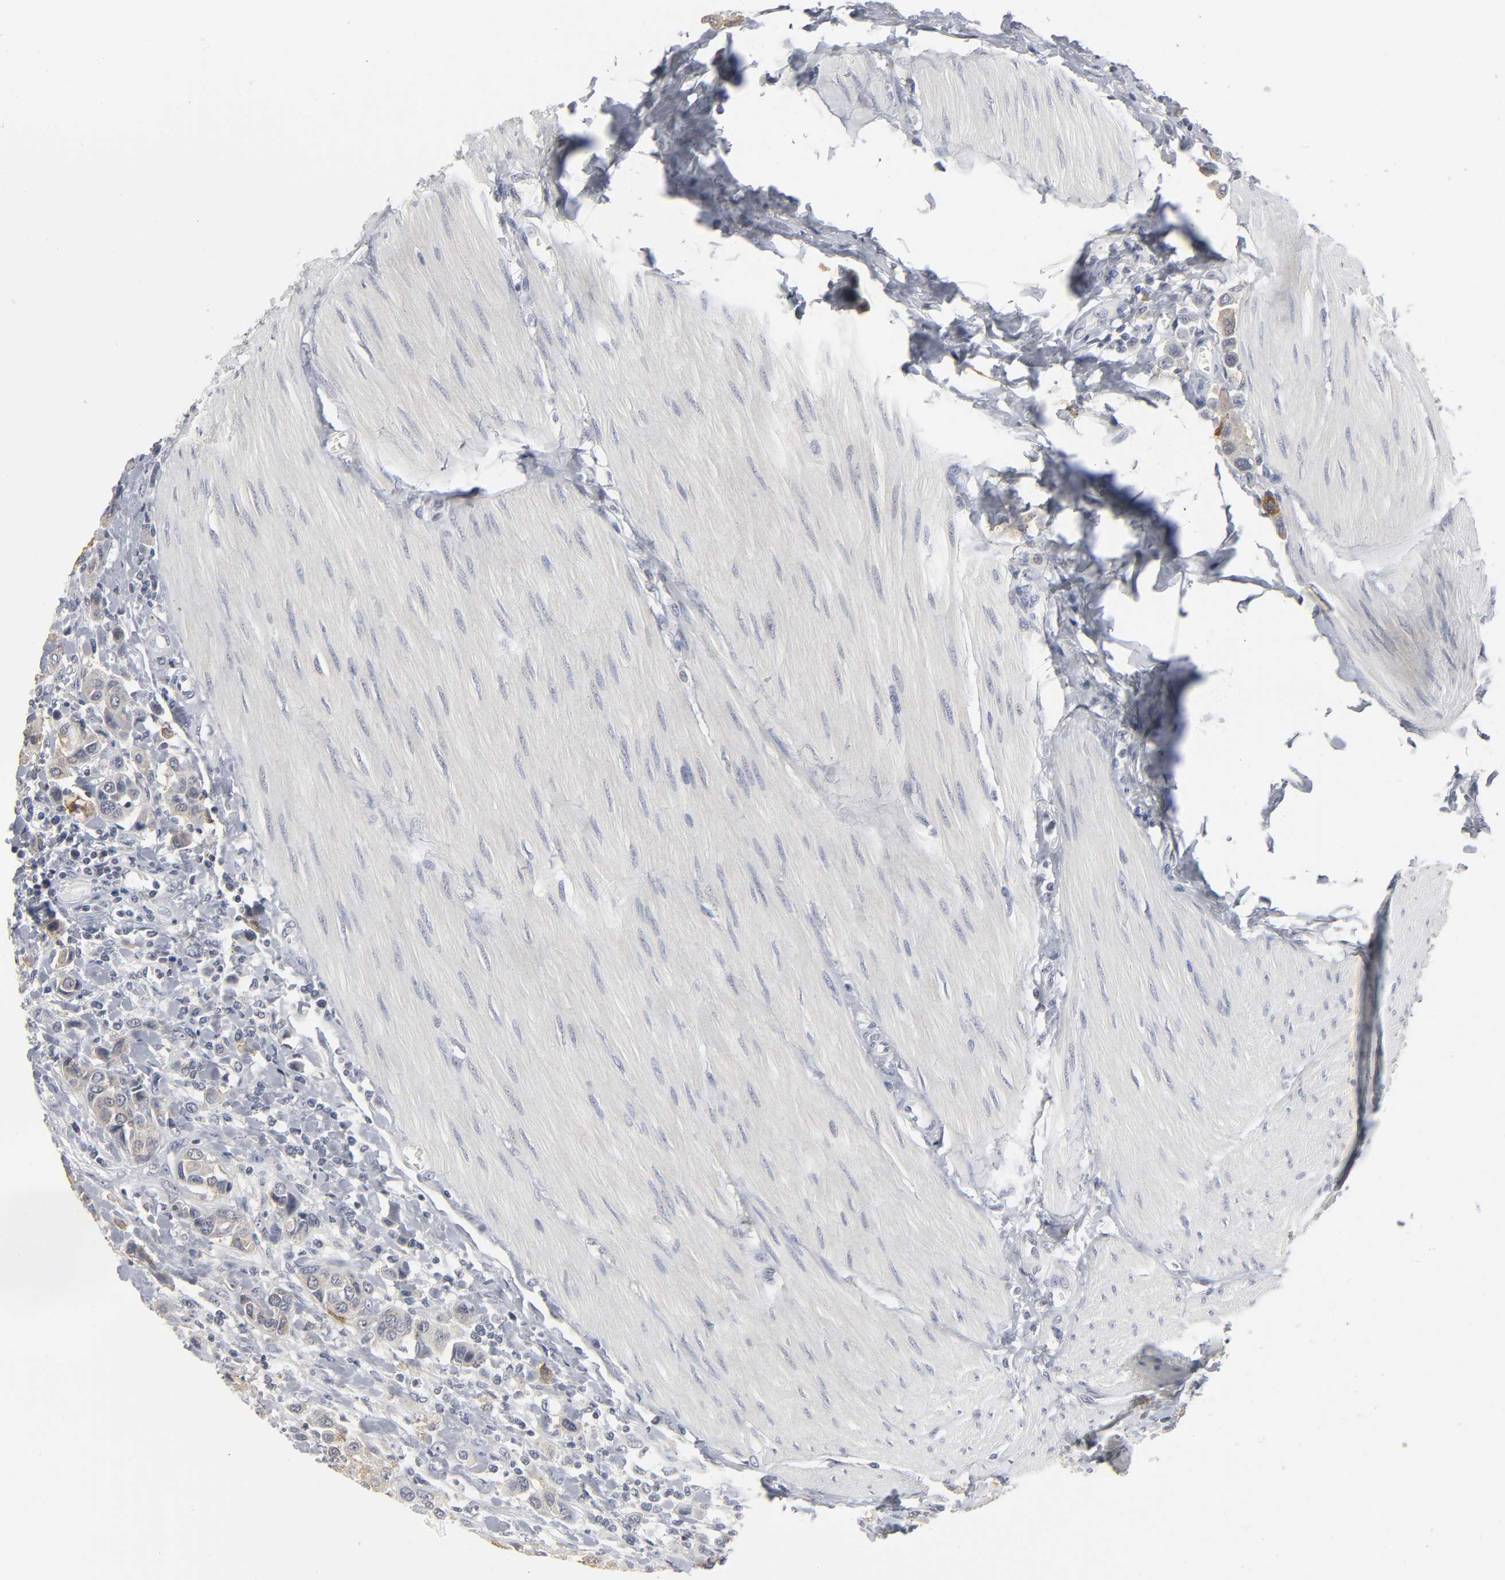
{"staining": {"intensity": "moderate", "quantity": "<25%", "location": "cytoplasmic/membranous"}, "tissue": "urothelial cancer", "cell_type": "Tumor cells", "image_type": "cancer", "snomed": [{"axis": "morphology", "description": "Urothelial carcinoma, High grade"}, {"axis": "topography", "description": "Urinary bladder"}], "caption": "Human urothelial cancer stained for a protein (brown) reveals moderate cytoplasmic/membranous positive positivity in approximately <25% of tumor cells.", "gene": "TCAP", "patient": {"sex": "male", "age": 50}}